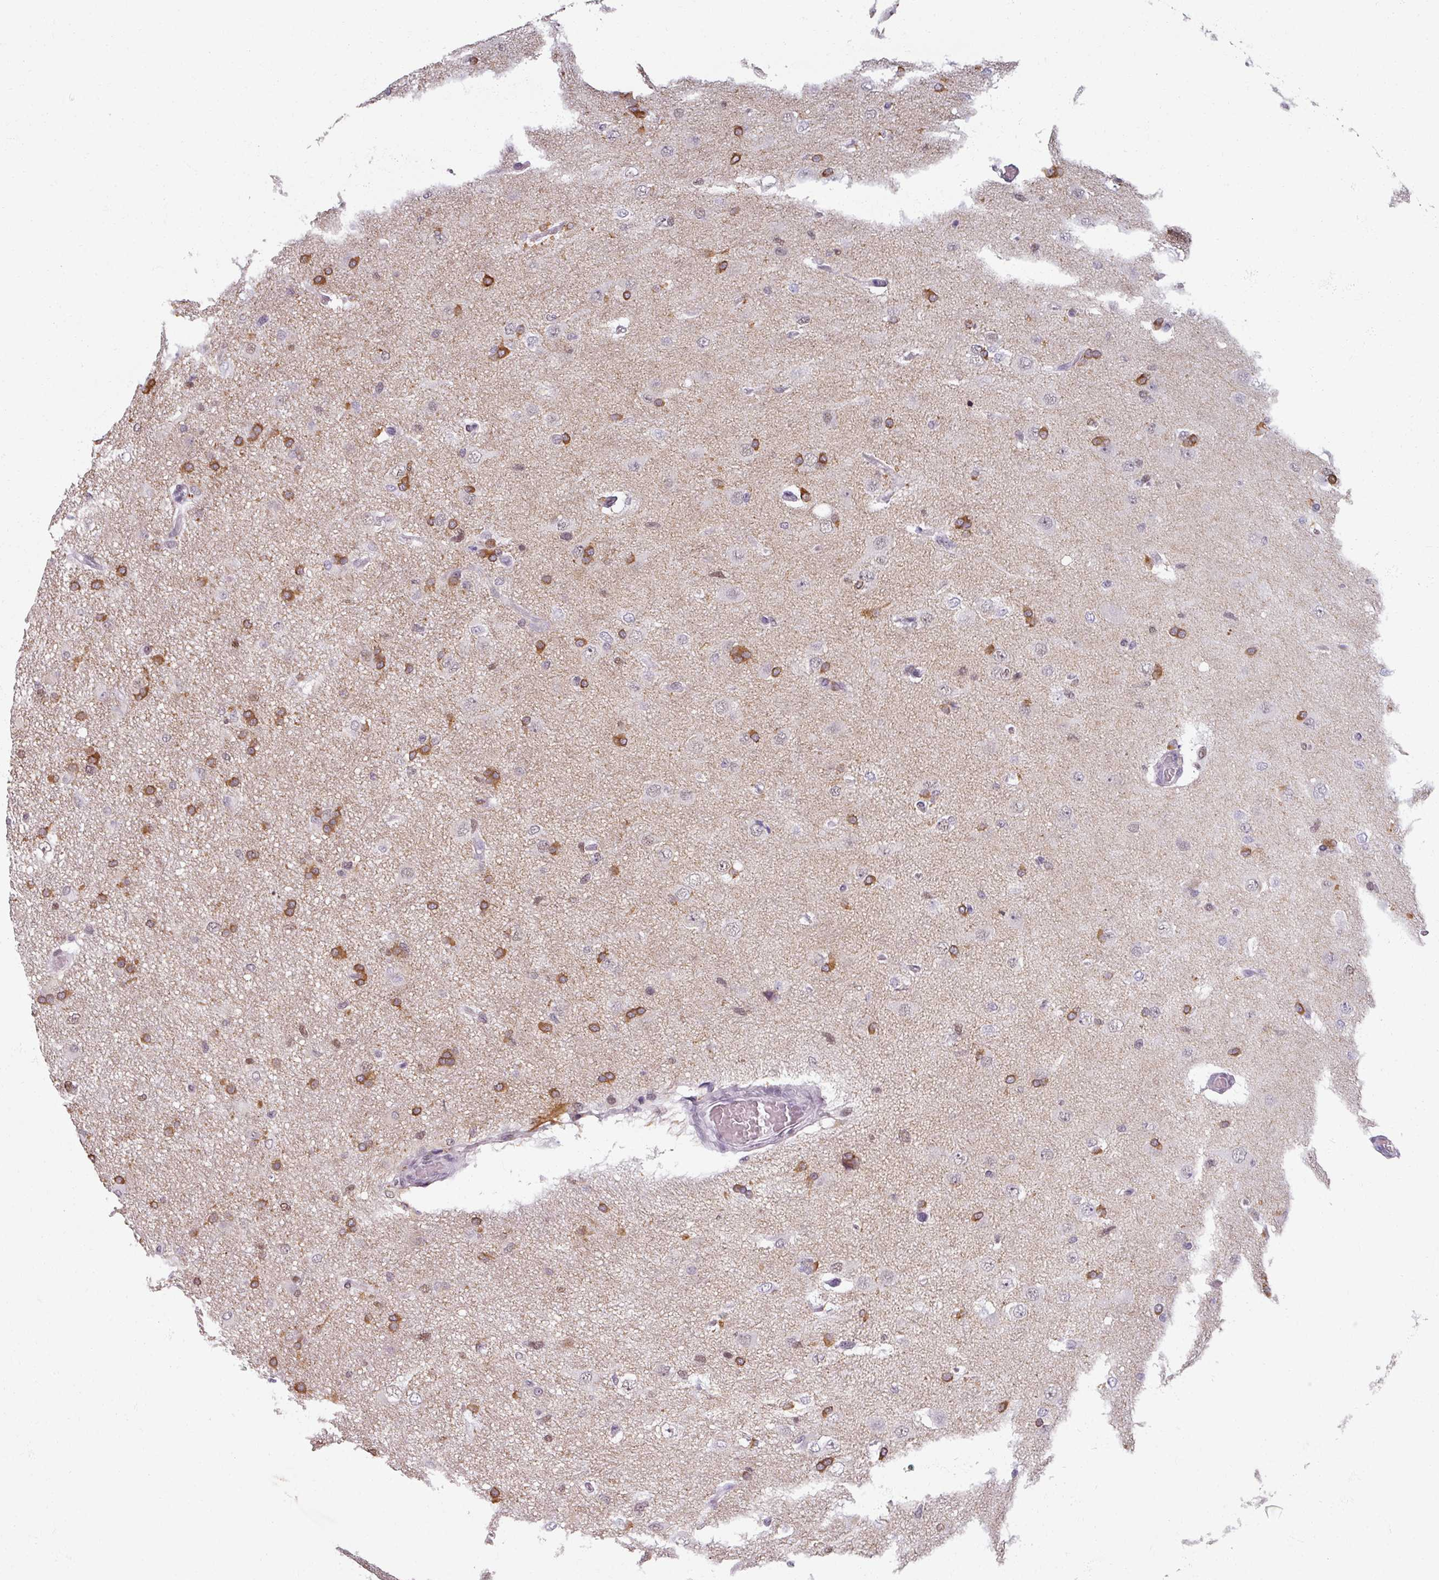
{"staining": {"intensity": "moderate", "quantity": "25%-75%", "location": "cytoplasmic/membranous,nuclear"}, "tissue": "glioma", "cell_type": "Tumor cells", "image_type": "cancer", "snomed": [{"axis": "morphology", "description": "Glioma, malignant, High grade"}, {"axis": "topography", "description": "Brain"}], "caption": "Immunohistochemistry (DAB) staining of human glioma shows moderate cytoplasmic/membranous and nuclear protein staining in about 25%-75% of tumor cells. (brown staining indicates protein expression, while blue staining denotes nuclei).", "gene": "RIPOR3", "patient": {"sex": "male", "age": 53}}